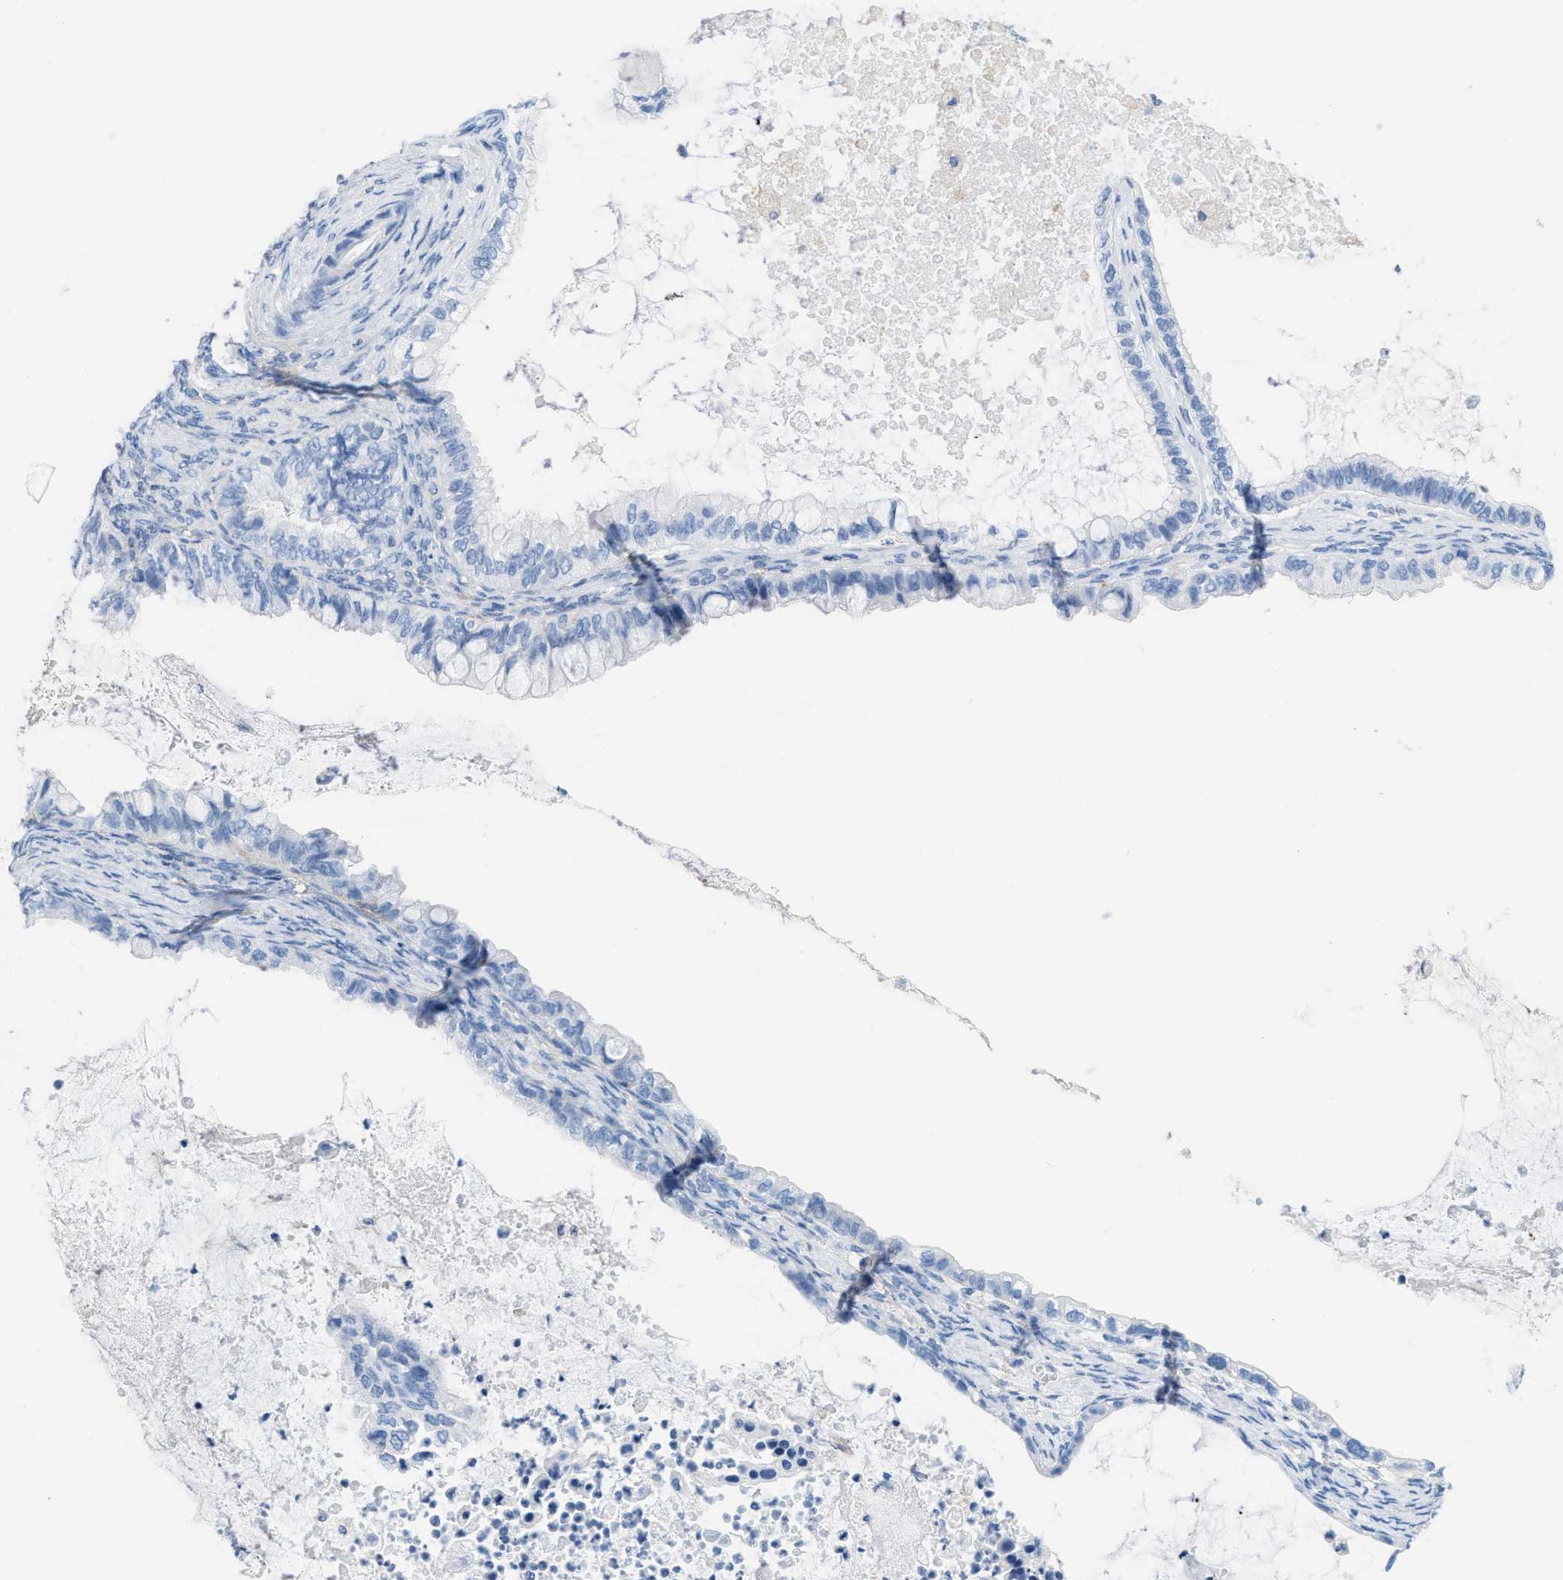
{"staining": {"intensity": "negative", "quantity": "none", "location": "none"}, "tissue": "ovarian cancer", "cell_type": "Tumor cells", "image_type": "cancer", "snomed": [{"axis": "morphology", "description": "Cystadenocarcinoma, mucinous, NOS"}, {"axis": "topography", "description": "Ovary"}], "caption": "This is an IHC image of mucinous cystadenocarcinoma (ovarian). There is no expression in tumor cells.", "gene": "SLC3A2", "patient": {"sex": "female", "age": 80}}